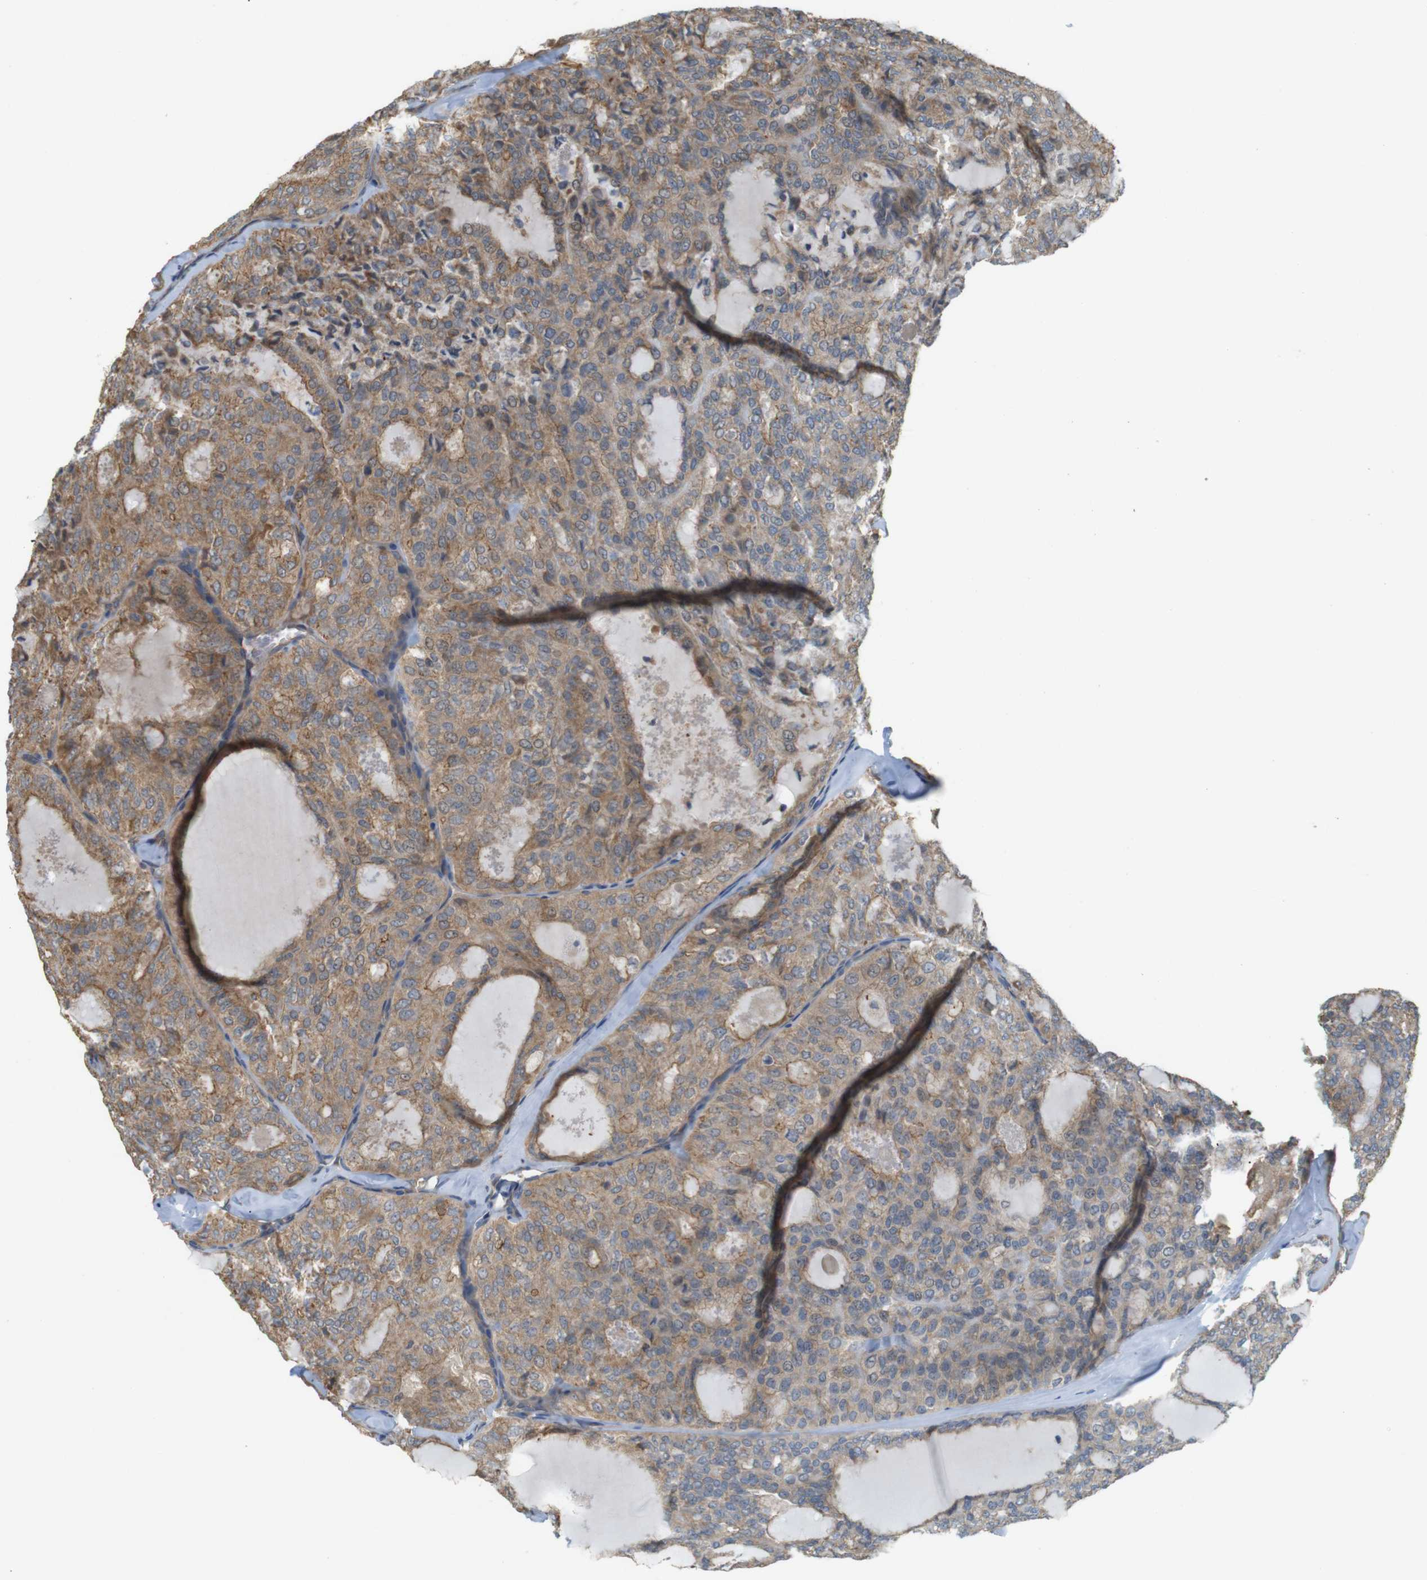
{"staining": {"intensity": "moderate", "quantity": ">75%", "location": "cytoplasmic/membranous"}, "tissue": "thyroid cancer", "cell_type": "Tumor cells", "image_type": "cancer", "snomed": [{"axis": "morphology", "description": "Follicular adenoma carcinoma, NOS"}, {"axis": "topography", "description": "Thyroid gland"}], "caption": "Immunohistochemical staining of human thyroid cancer (follicular adenoma carcinoma) displays medium levels of moderate cytoplasmic/membranous expression in approximately >75% of tumor cells.", "gene": "KSR1", "patient": {"sex": "male", "age": 75}}